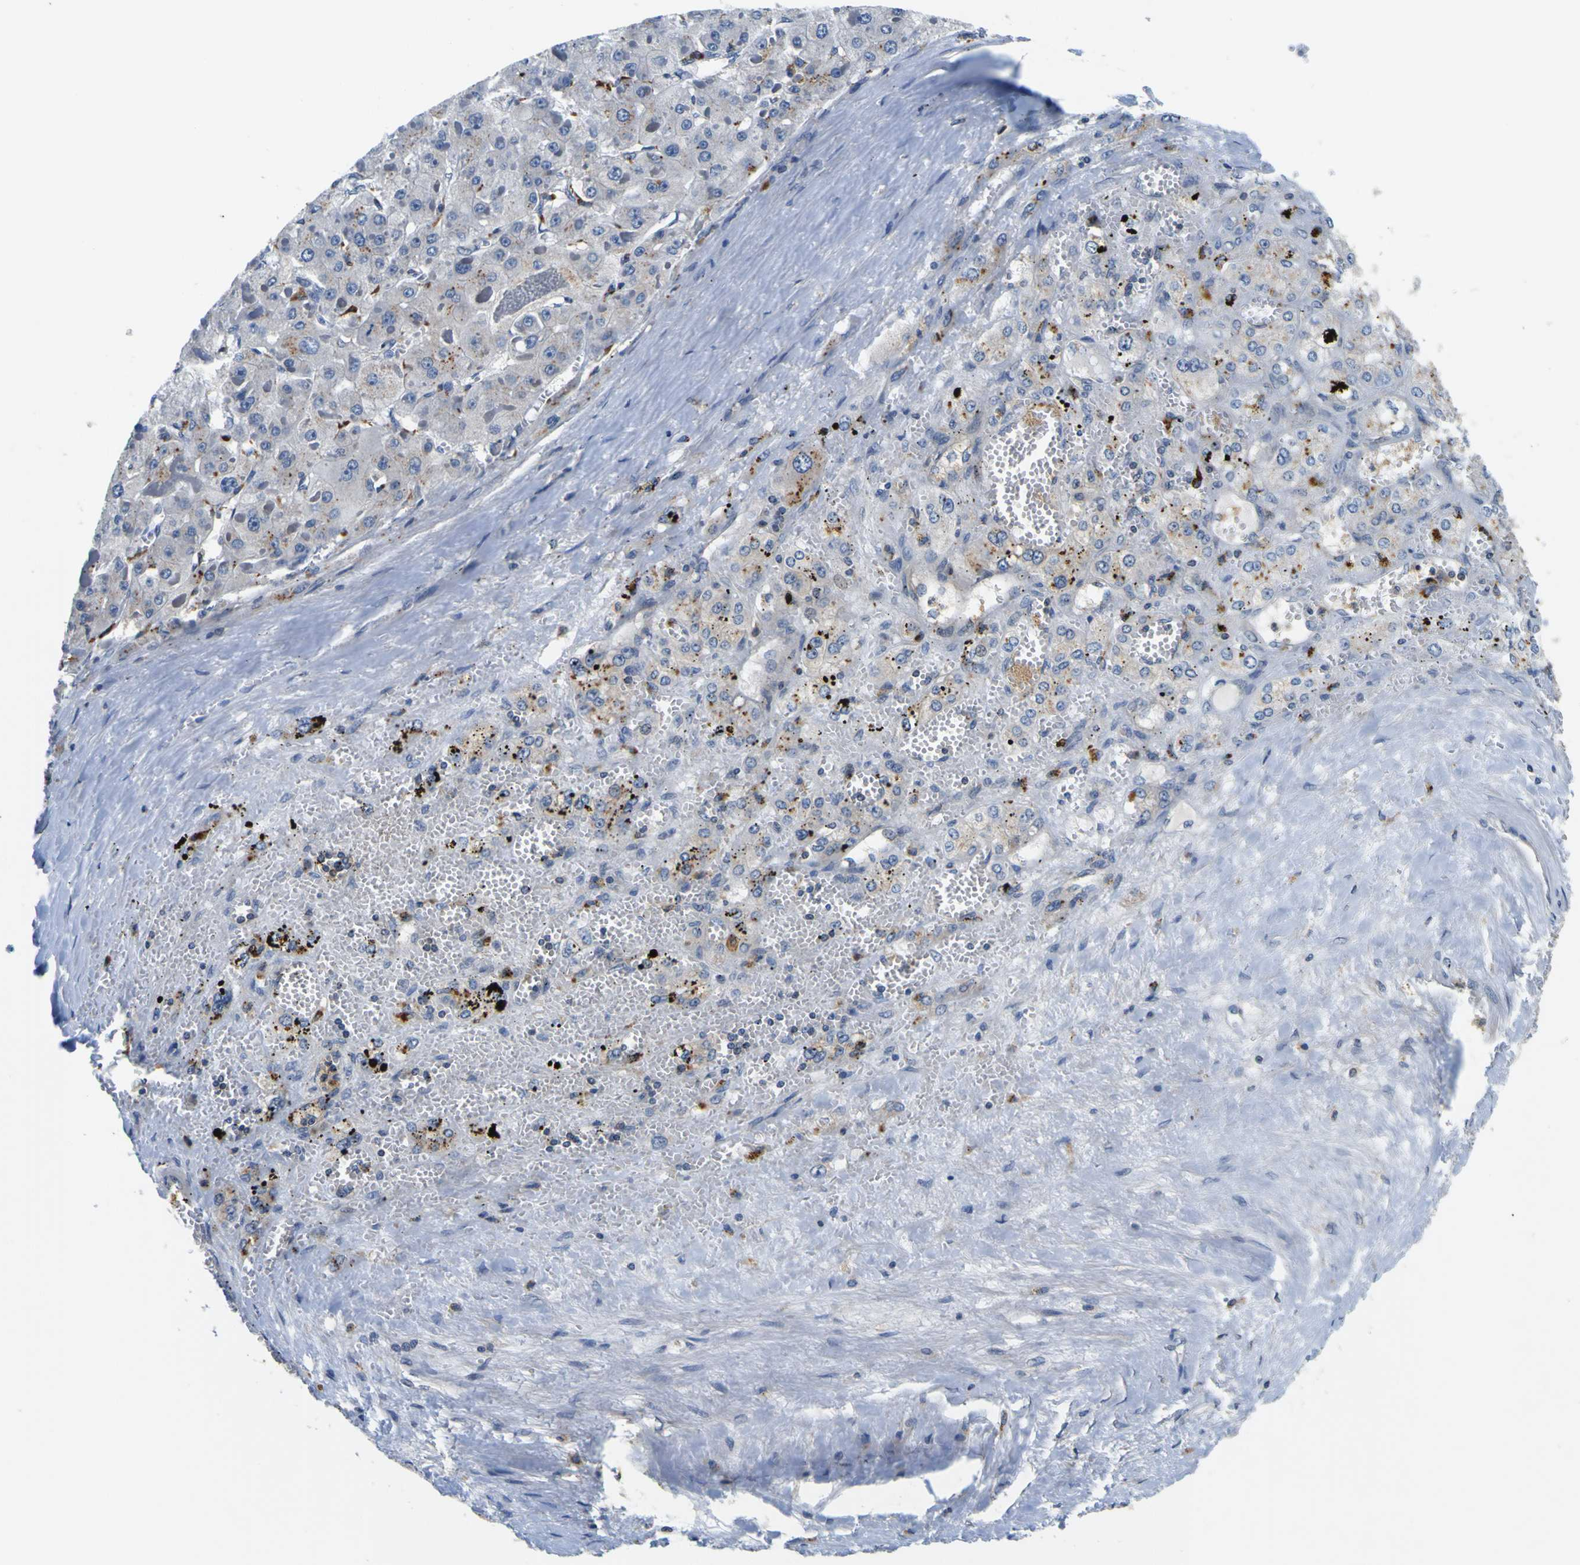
{"staining": {"intensity": "weak", "quantity": "<25%", "location": "cytoplasmic/membranous"}, "tissue": "liver cancer", "cell_type": "Tumor cells", "image_type": "cancer", "snomed": [{"axis": "morphology", "description": "Carcinoma, Hepatocellular, NOS"}, {"axis": "topography", "description": "Liver"}], "caption": "Immunohistochemical staining of human liver hepatocellular carcinoma displays no significant positivity in tumor cells.", "gene": "TNIK", "patient": {"sex": "female", "age": 73}}